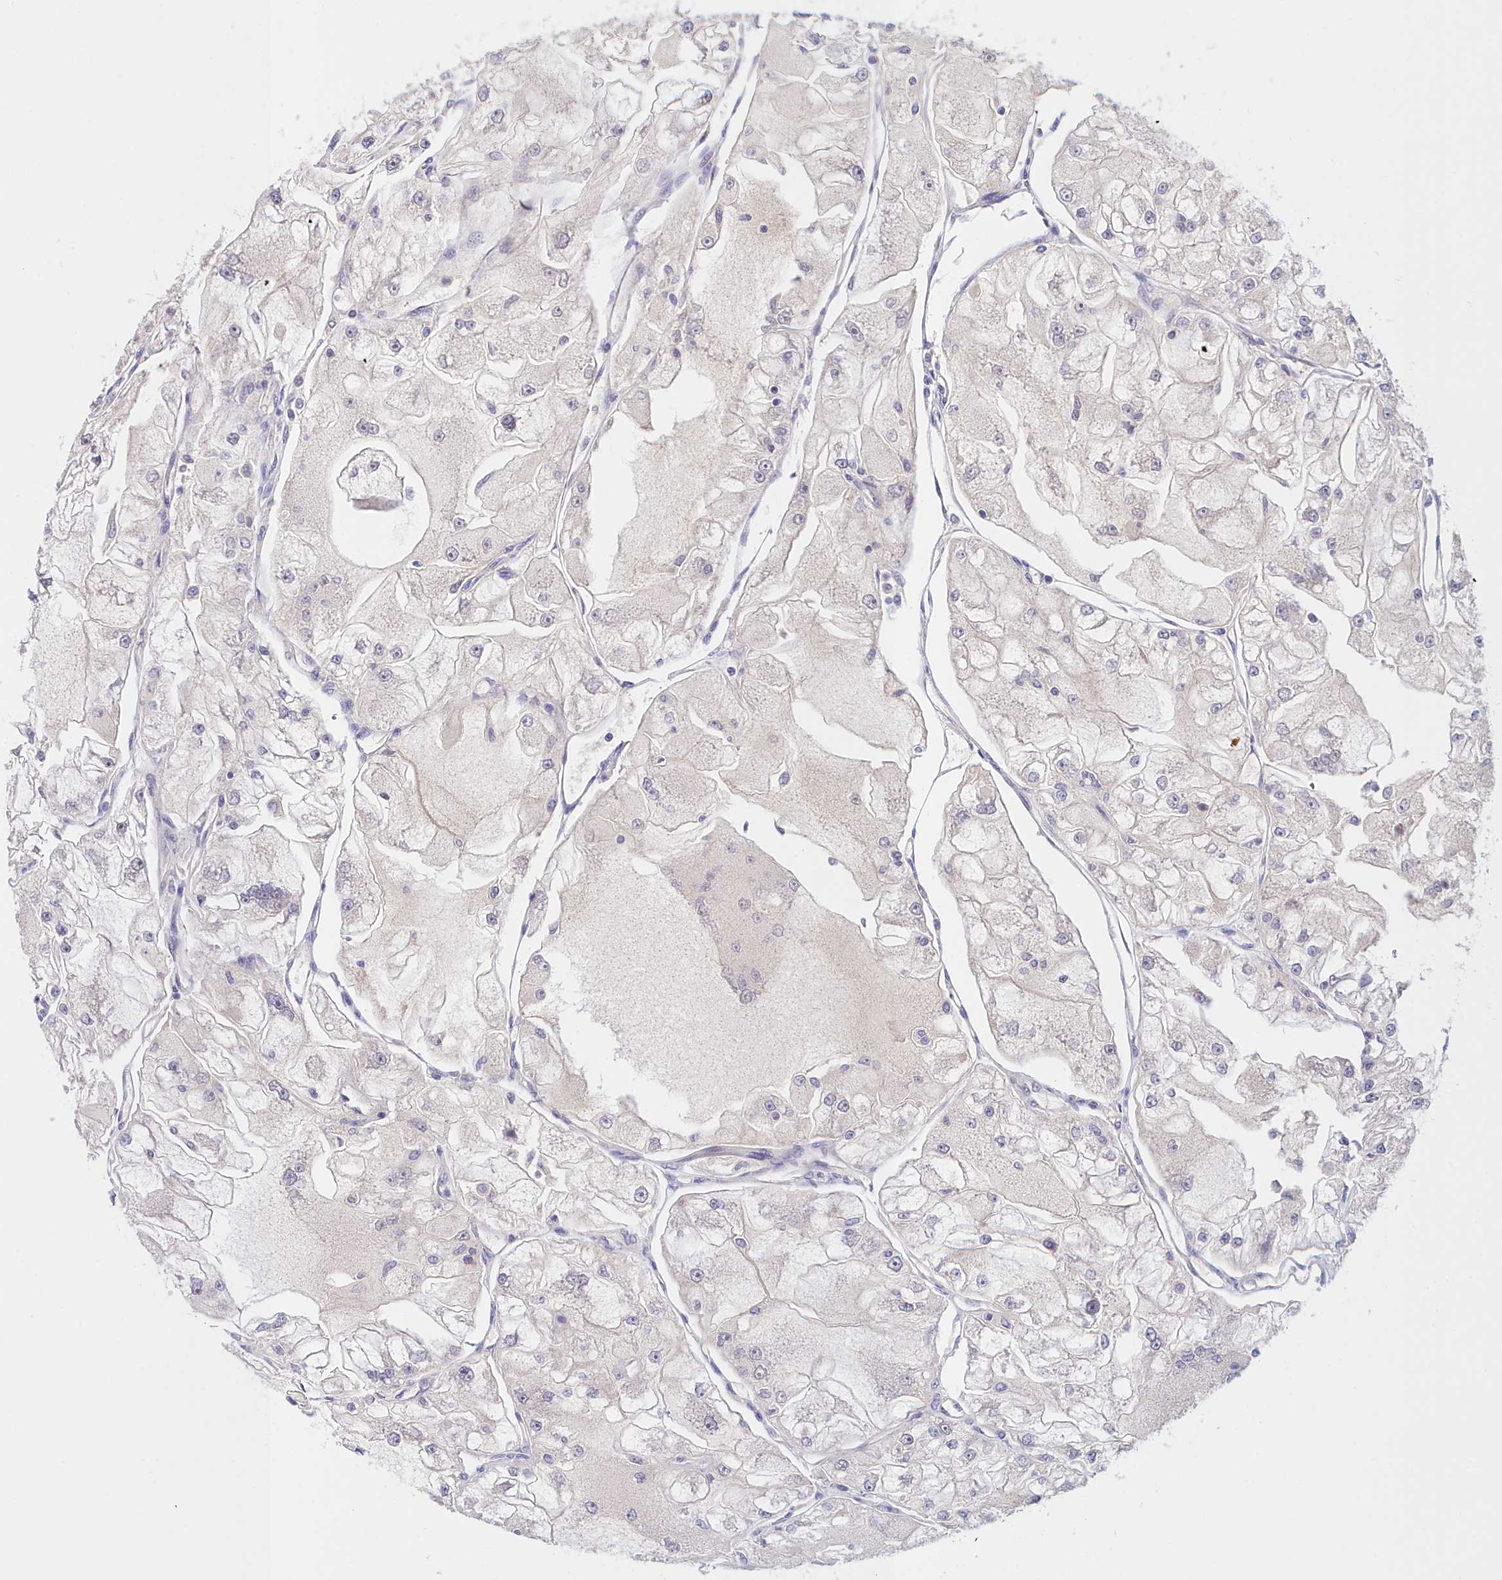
{"staining": {"intensity": "negative", "quantity": "none", "location": "none"}, "tissue": "renal cancer", "cell_type": "Tumor cells", "image_type": "cancer", "snomed": [{"axis": "morphology", "description": "Adenocarcinoma, NOS"}, {"axis": "topography", "description": "Kidney"}], "caption": "High power microscopy histopathology image of an immunohistochemistry micrograph of renal cancer, revealing no significant expression in tumor cells. Brightfield microscopy of immunohistochemistry (IHC) stained with DAB (3,3'-diaminobenzidine) (brown) and hematoxylin (blue), captured at high magnification.", "gene": "NEURL4", "patient": {"sex": "female", "age": 72}}